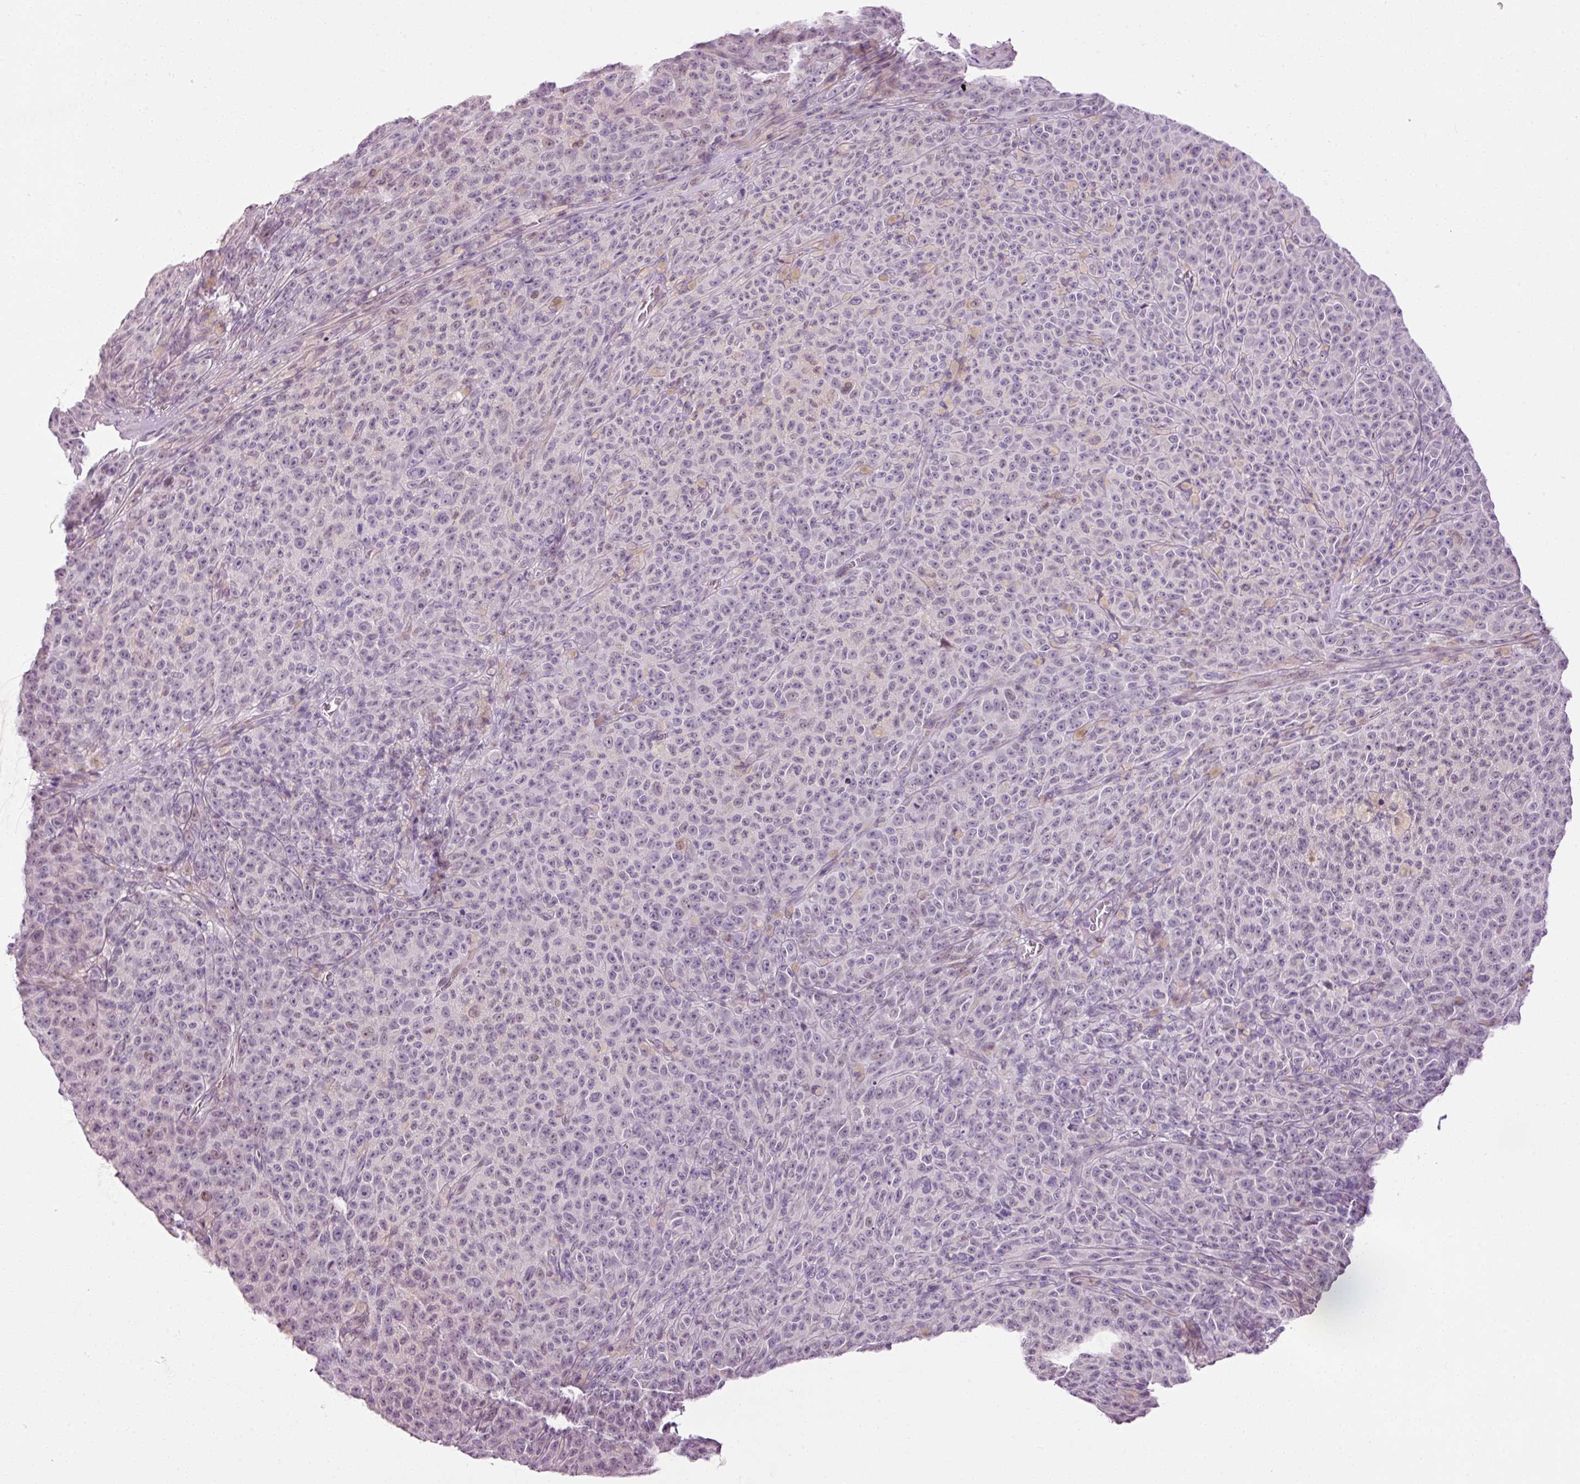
{"staining": {"intensity": "negative", "quantity": "none", "location": "none"}, "tissue": "melanoma", "cell_type": "Tumor cells", "image_type": "cancer", "snomed": [{"axis": "morphology", "description": "Malignant melanoma, NOS"}, {"axis": "topography", "description": "Skin"}], "caption": "Human malignant melanoma stained for a protein using IHC reveals no positivity in tumor cells.", "gene": "ANKRD20A1", "patient": {"sex": "female", "age": 82}}